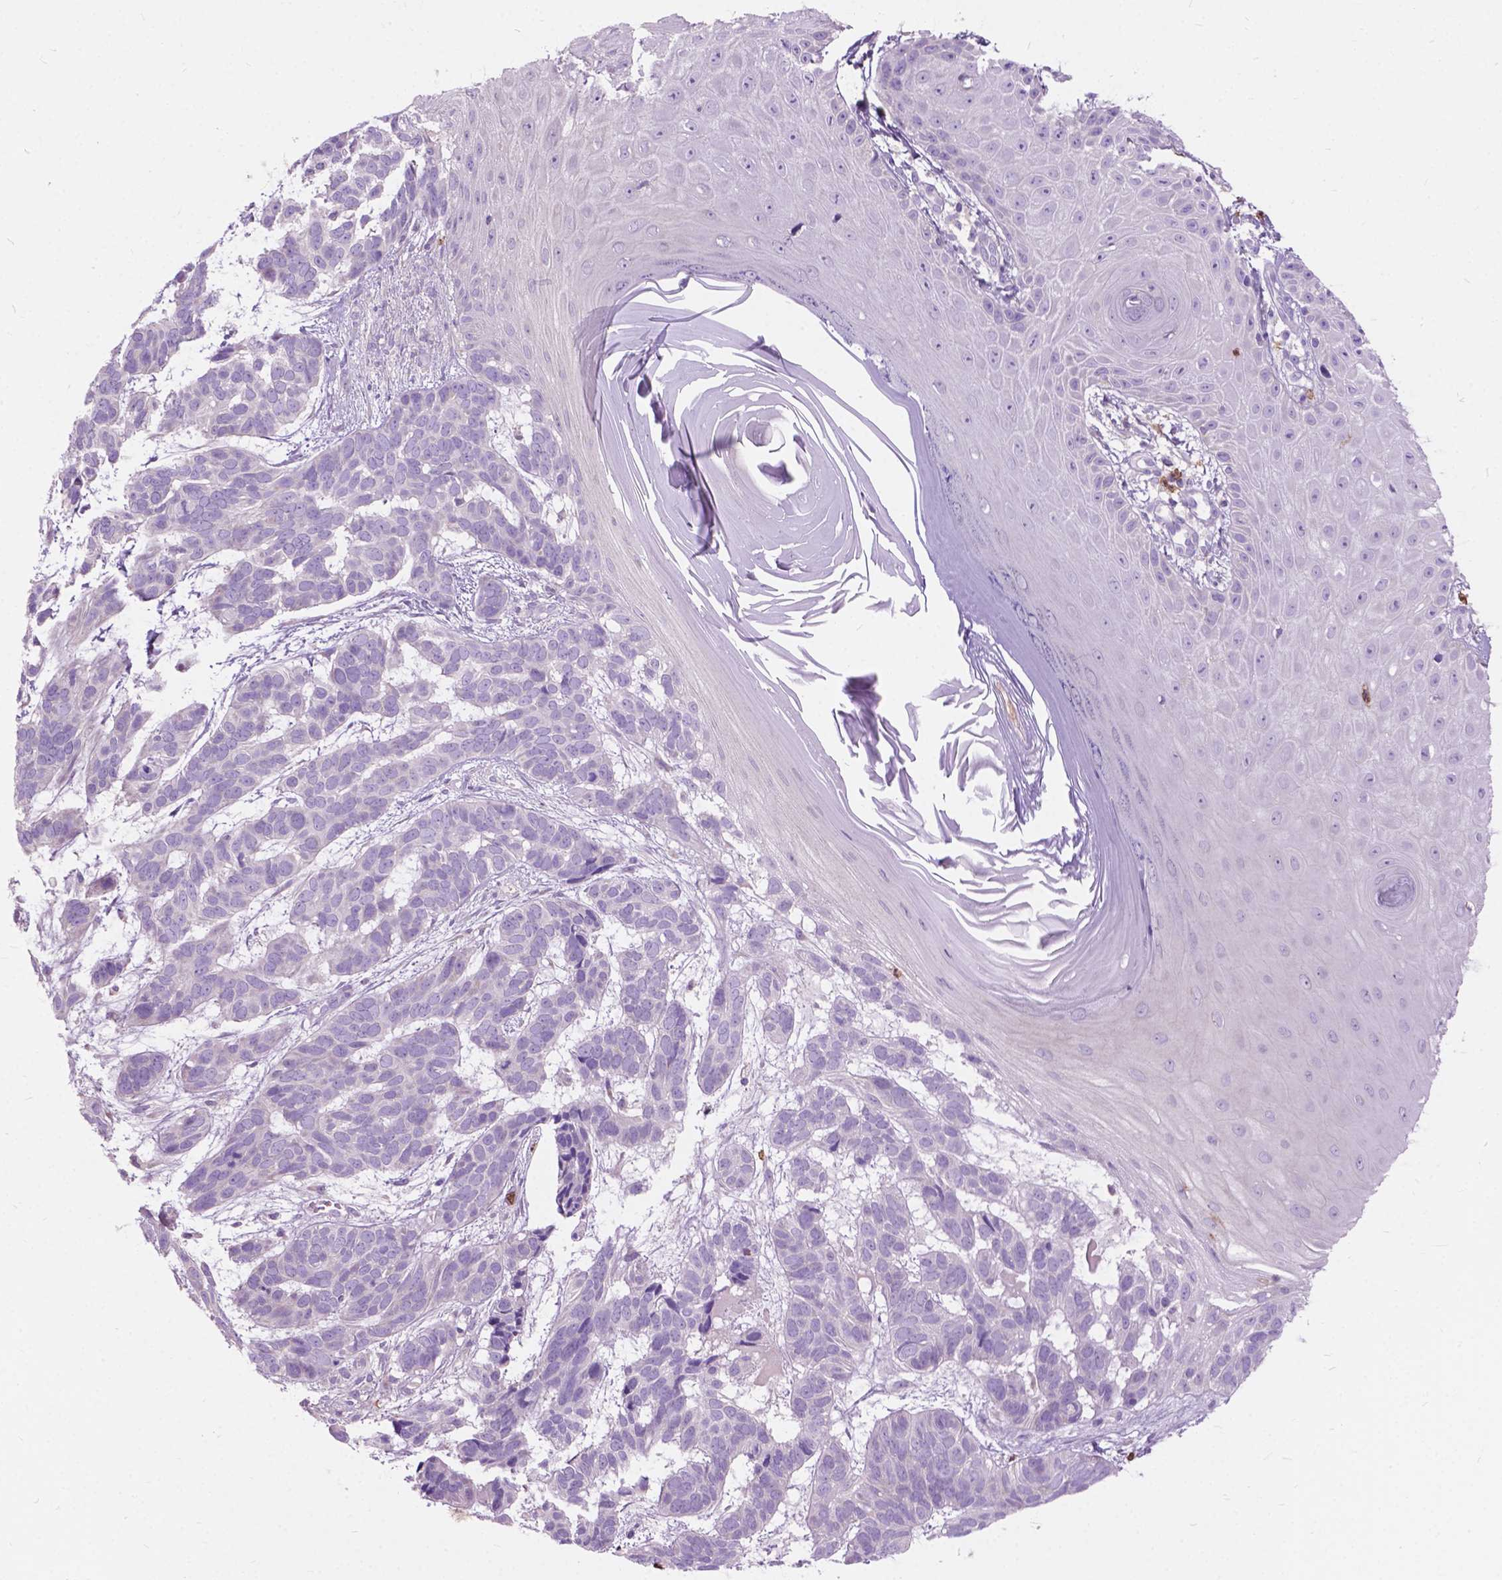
{"staining": {"intensity": "negative", "quantity": "none", "location": "none"}, "tissue": "skin cancer", "cell_type": "Tumor cells", "image_type": "cancer", "snomed": [{"axis": "morphology", "description": "Basal cell carcinoma"}, {"axis": "topography", "description": "Skin"}], "caption": "Immunohistochemistry histopathology image of neoplastic tissue: human skin cancer (basal cell carcinoma) stained with DAB reveals no significant protein positivity in tumor cells.", "gene": "PRR35", "patient": {"sex": "male", "age": 78}}